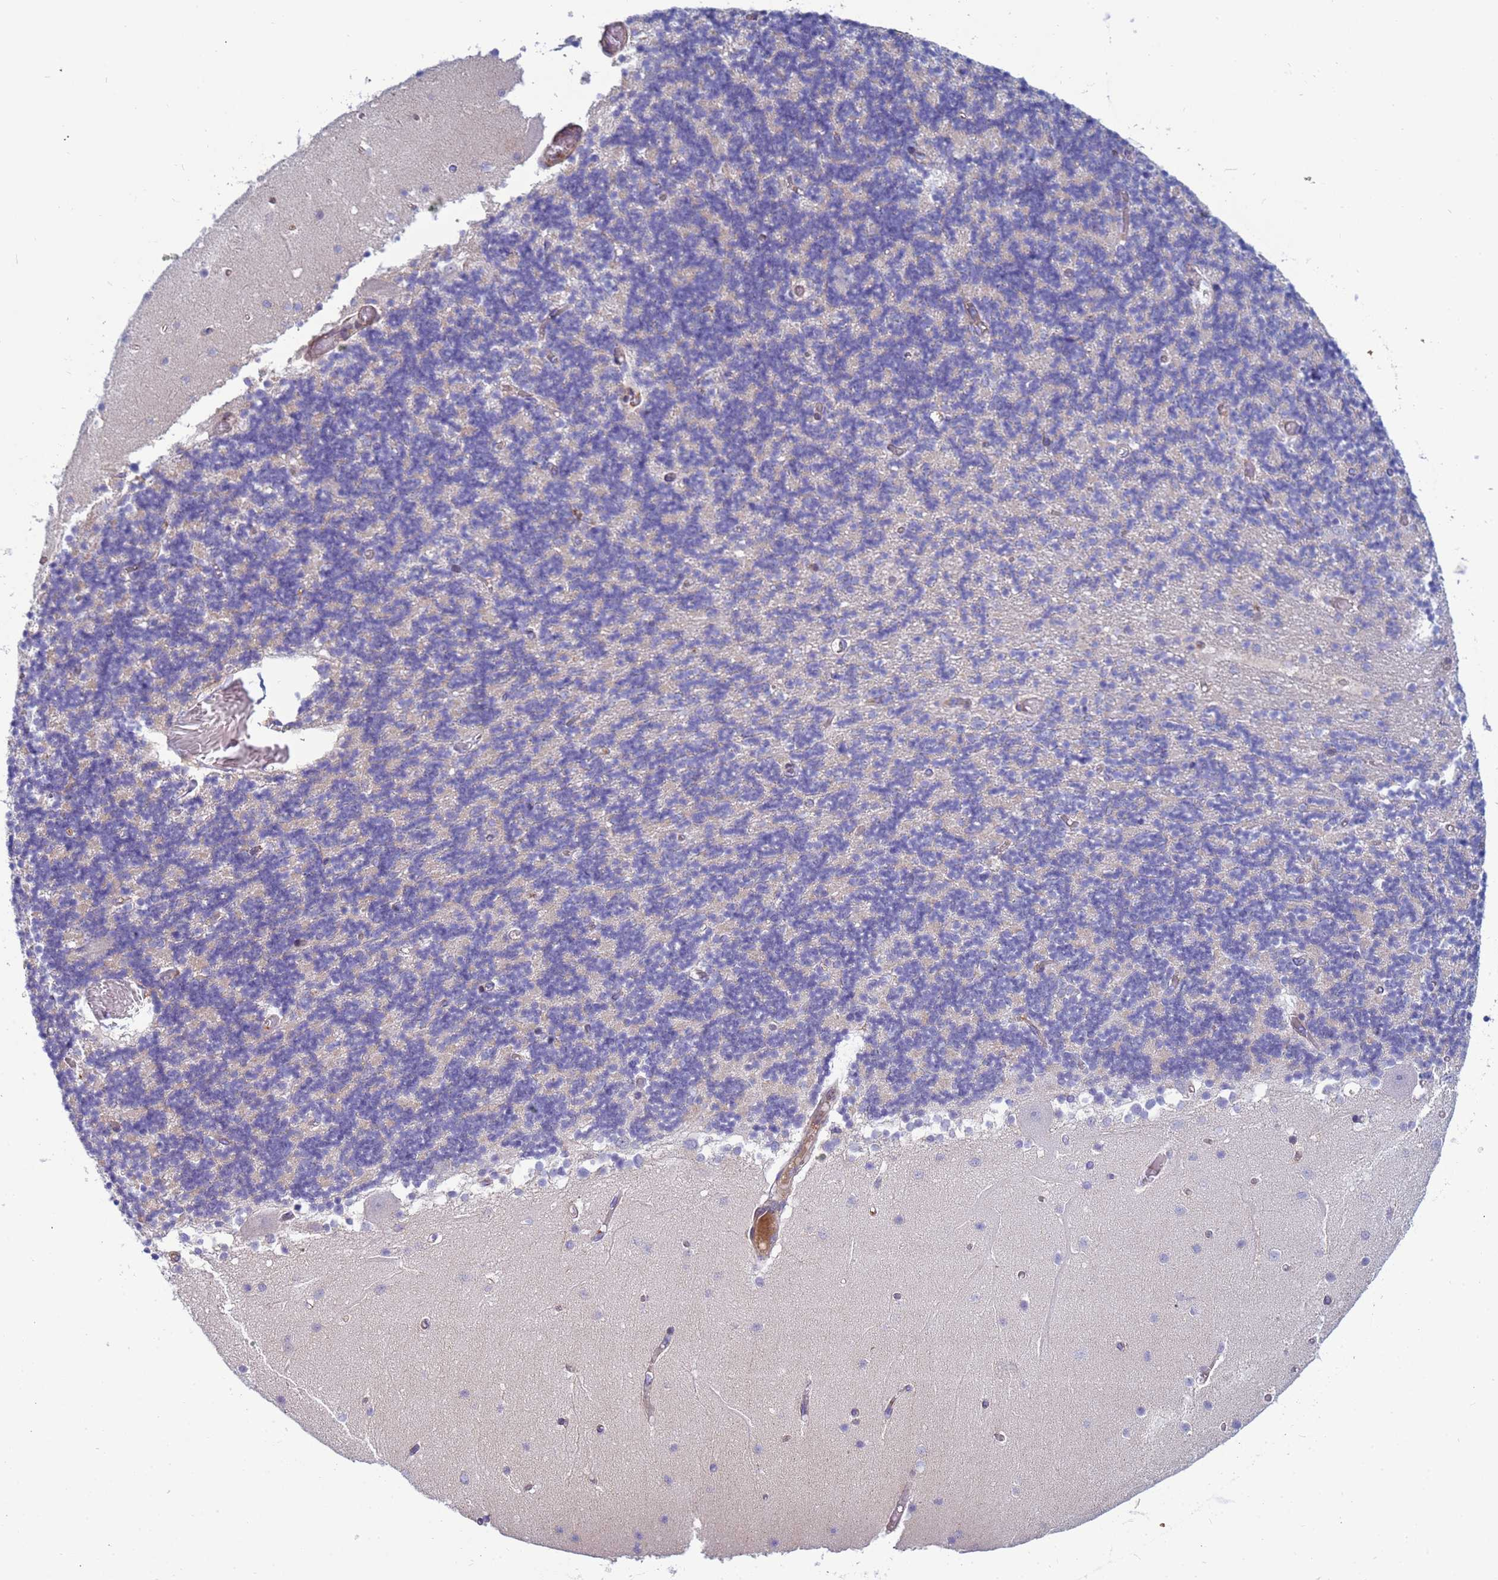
{"staining": {"intensity": "negative", "quantity": "none", "location": "none"}, "tissue": "cerebellum", "cell_type": "Cells in granular layer", "image_type": "normal", "snomed": [{"axis": "morphology", "description": "Normal tissue, NOS"}, {"axis": "topography", "description": "Cerebellum"}], "caption": "Immunohistochemistry (IHC) histopathology image of normal cerebellum stained for a protein (brown), which exhibits no staining in cells in granular layer.", "gene": "TRPC6", "patient": {"sex": "female", "age": 28}}